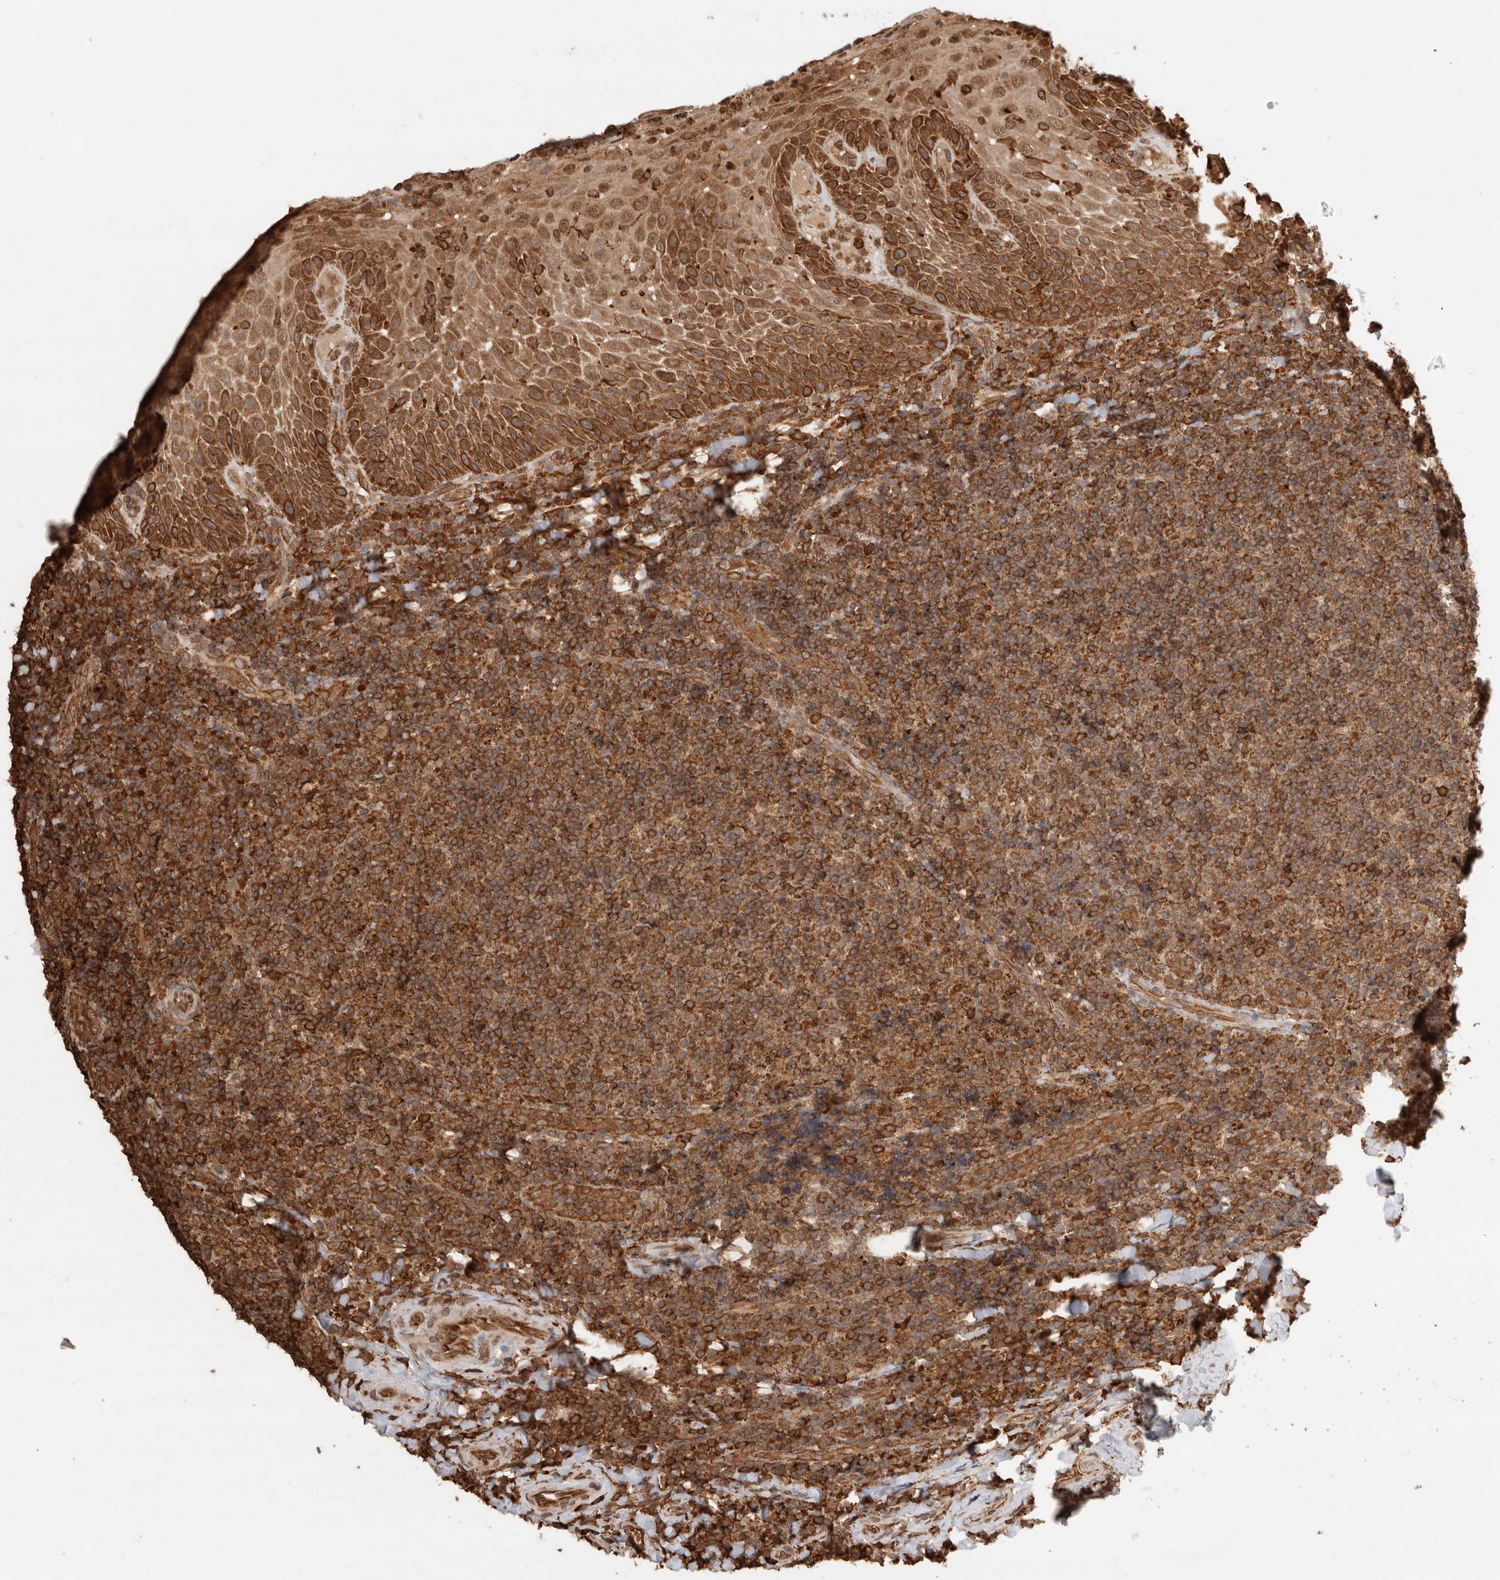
{"staining": {"intensity": "moderate", "quantity": ">75%", "location": "cytoplasmic/membranous"}, "tissue": "tonsil", "cell_type": "Germinal center cells", "image_type": "normal", "snomed": [{"axis": "morphology", "description": "Normal tissue, NOS"}, {"axis": "topography", "description": "Tonsil"}], "caption": "This image exhibits IHC staining of unremarkable human tonsil, with medium moderate cytoplasmic/membranous positivity in about >75% of germinal center cells.", "gene": "ERAP1", "patient": {"sex": "male", "age": 37}}